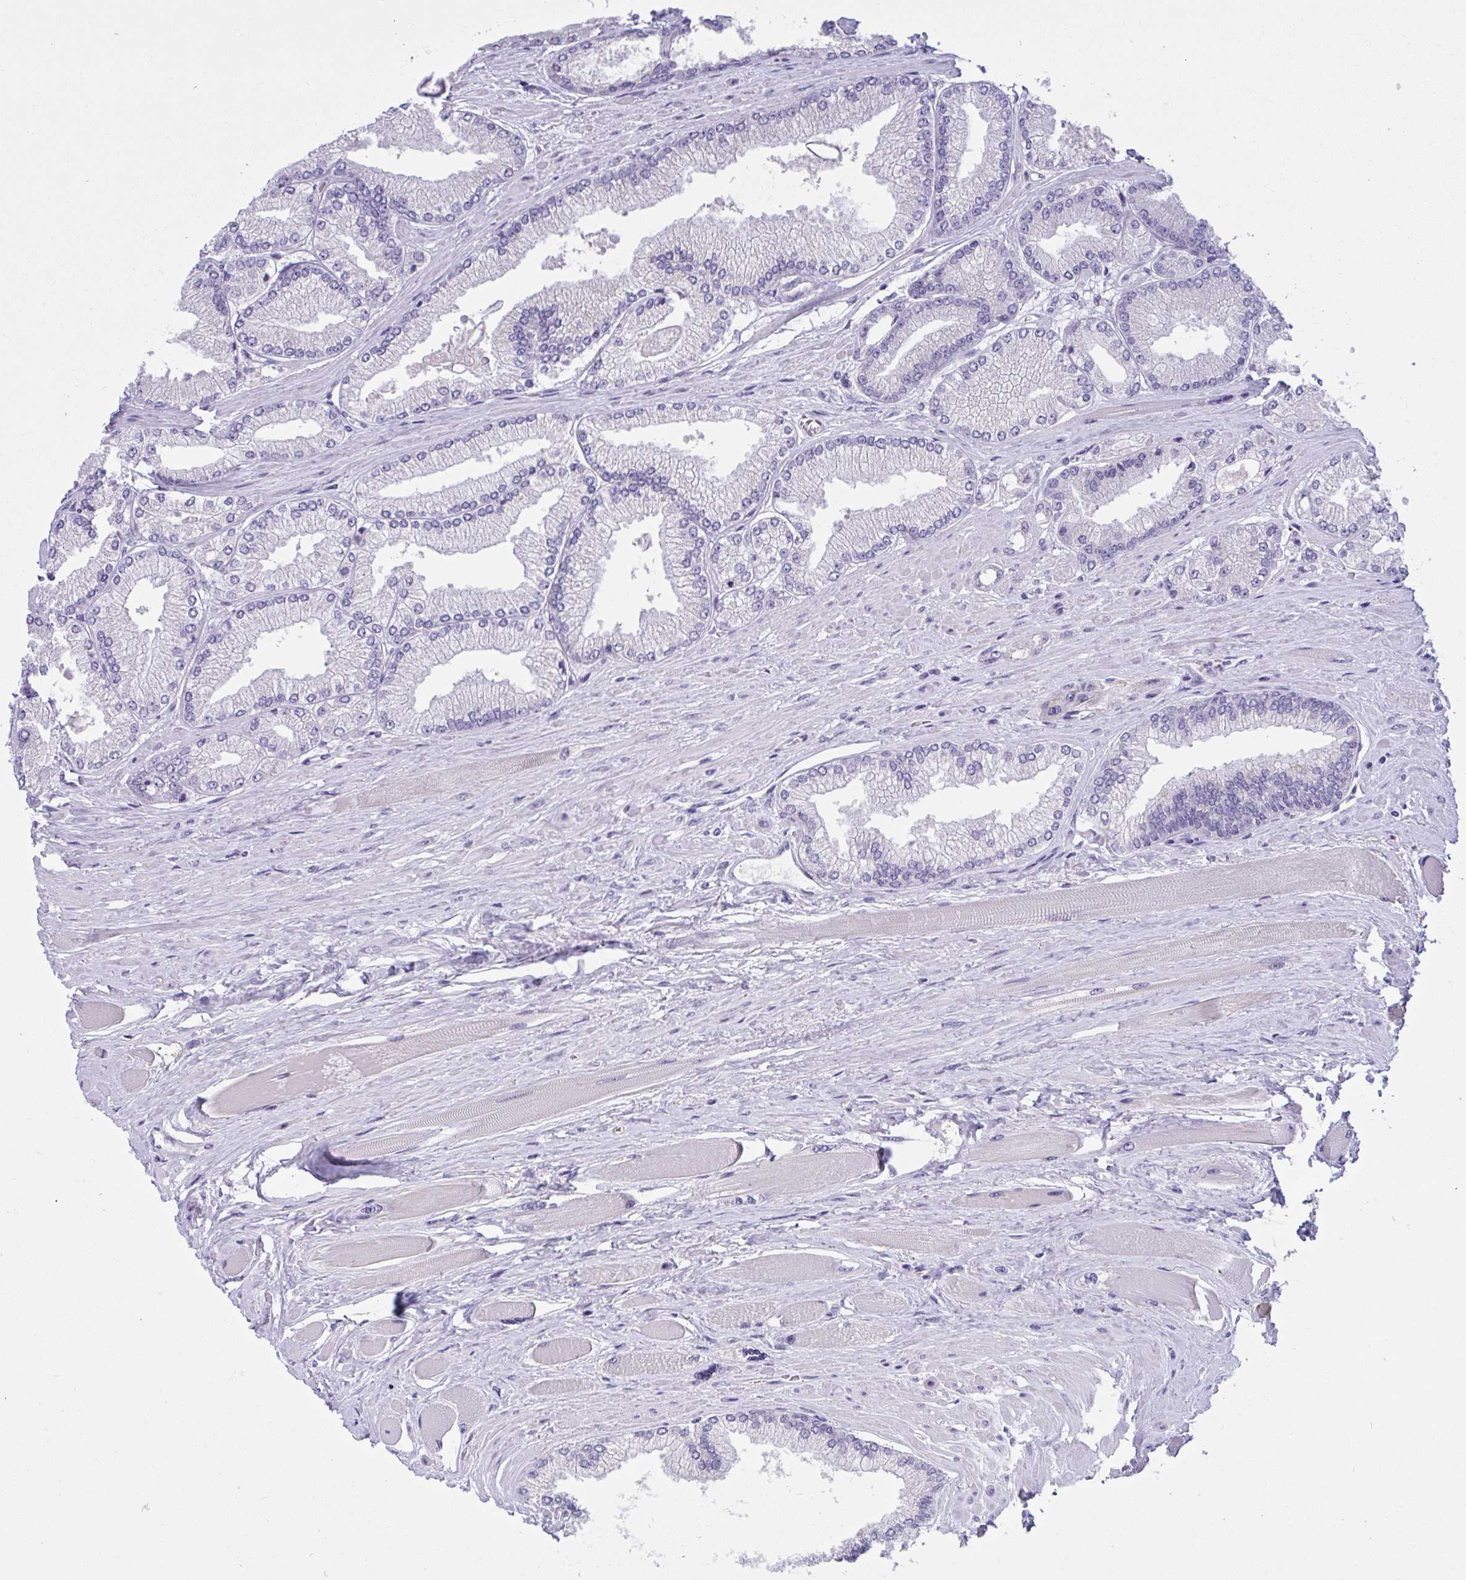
{"staining": {"intensity": "negative", "quantity": "none", "location": "none"}, "tissue": "prostate cancer", "cell_type": "Tumor cells", "image_type": "cancer", "snomed": [{"axis": "morphology", "description": "Adenocarcinoma, Low grade"}, {"axis": "topography", "description": "Prostate"}], "caption": "Immunohistochemical staining of human prostate cancer (adenocarcinoma (low-grade)) reveals no significant staining in tumor cells.", "gene": "TMEM41A", "patient": {"sex": "male", "age": 67}}